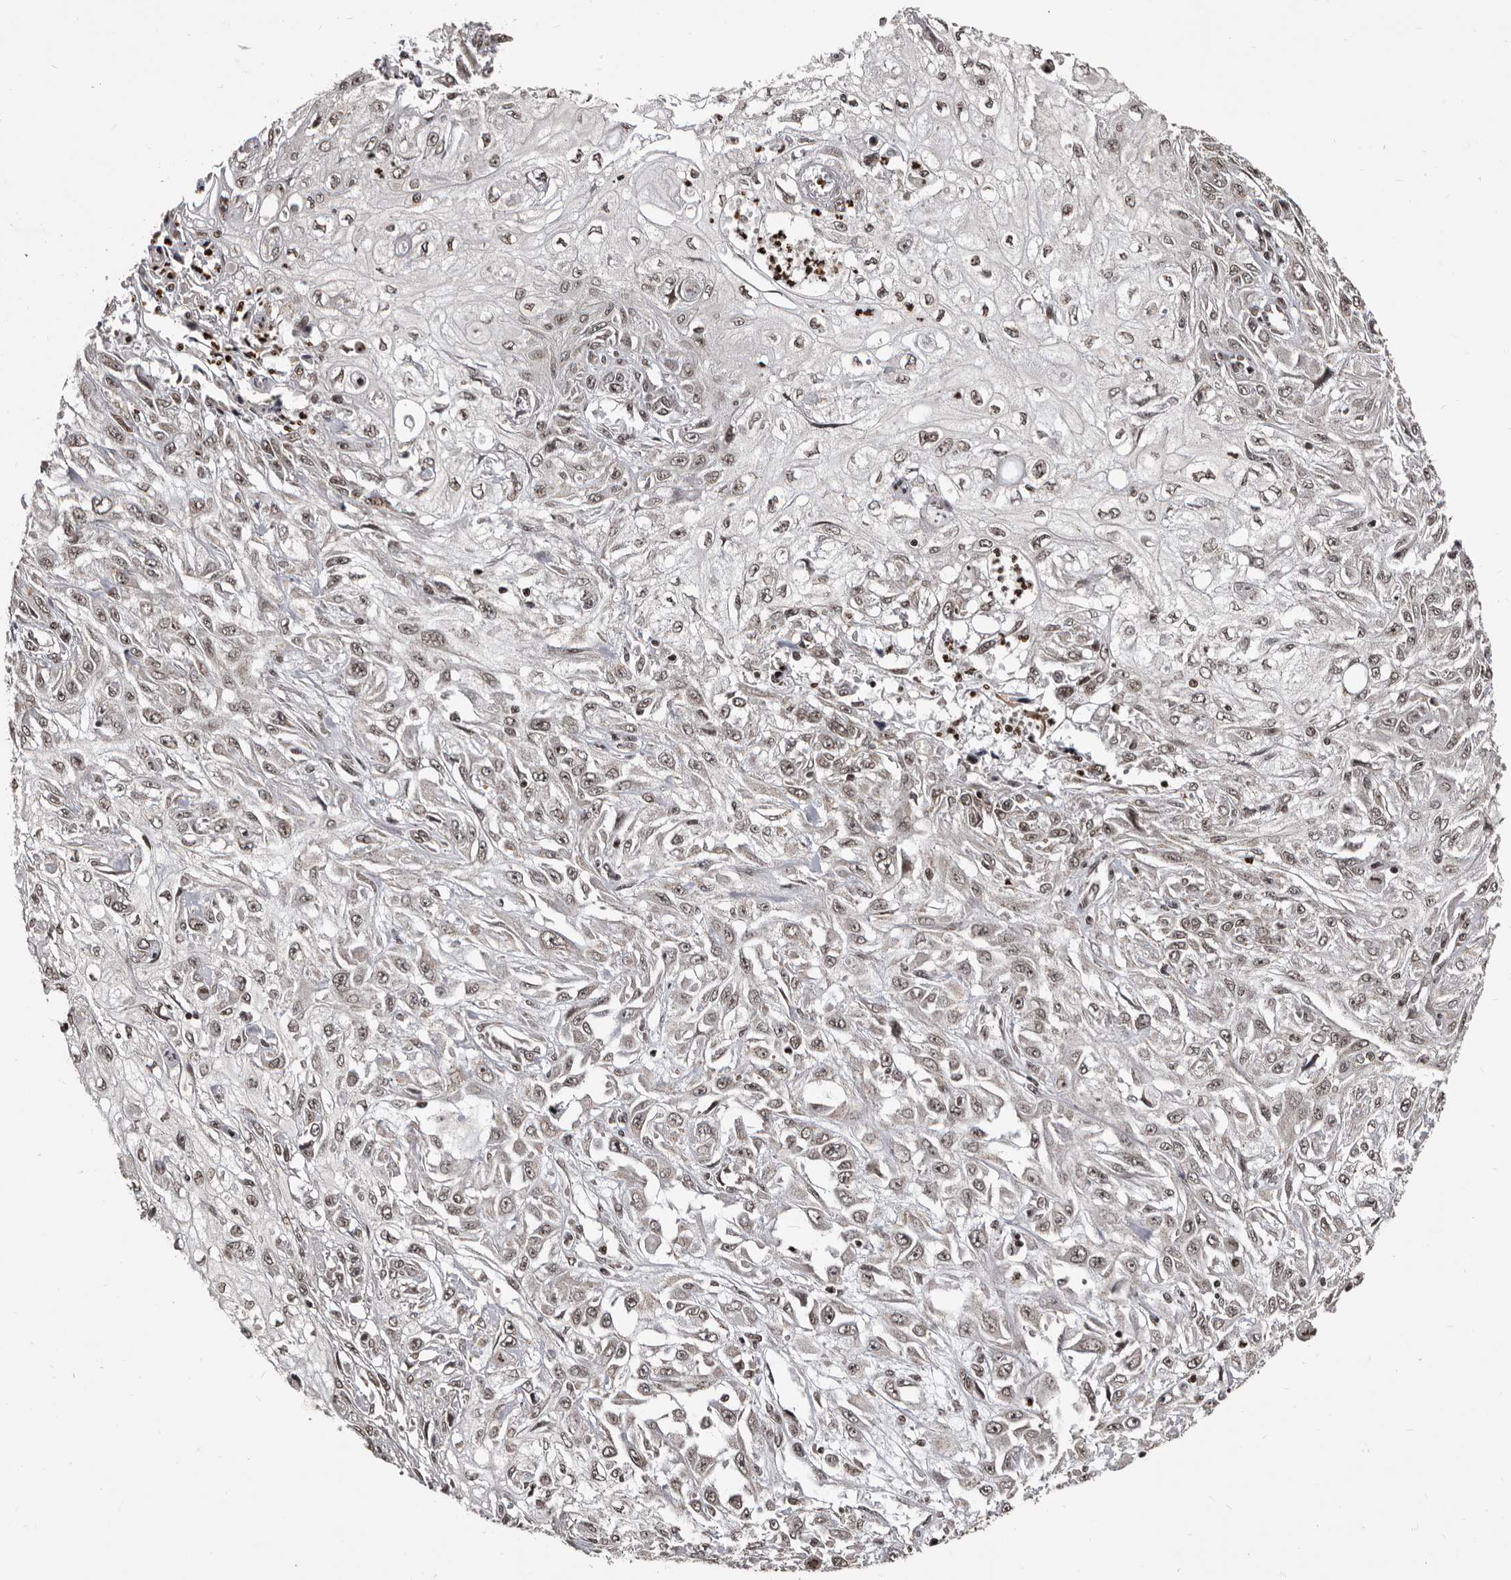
{"staining": {"intensity": "weak", "quantity": "<25%", "location": "nuclear"}, "tissue": "skin cancer", "cell_type": "Tumor cells", "image_type": "cancer", "snomed": [{"axis": "morphology", "description": "Squamous cell carcinoma, NOS"}, {"axis": "morphology", "description": "Squamous cell carcinoma, metastatic, NOS"}, {"axis": "topography", "description": "Skin"}, {"axis": "topography", "description": "Lymph node"}], "caption": "DAB (3,3'-diaminobenzidine) immunohistochemical staining of metastatic squamous cell carcinoma (skin) displays no significant expression in tumor cells.", "gene": "THUMPD1", "patient": {"sex": "male", "age": 75}}